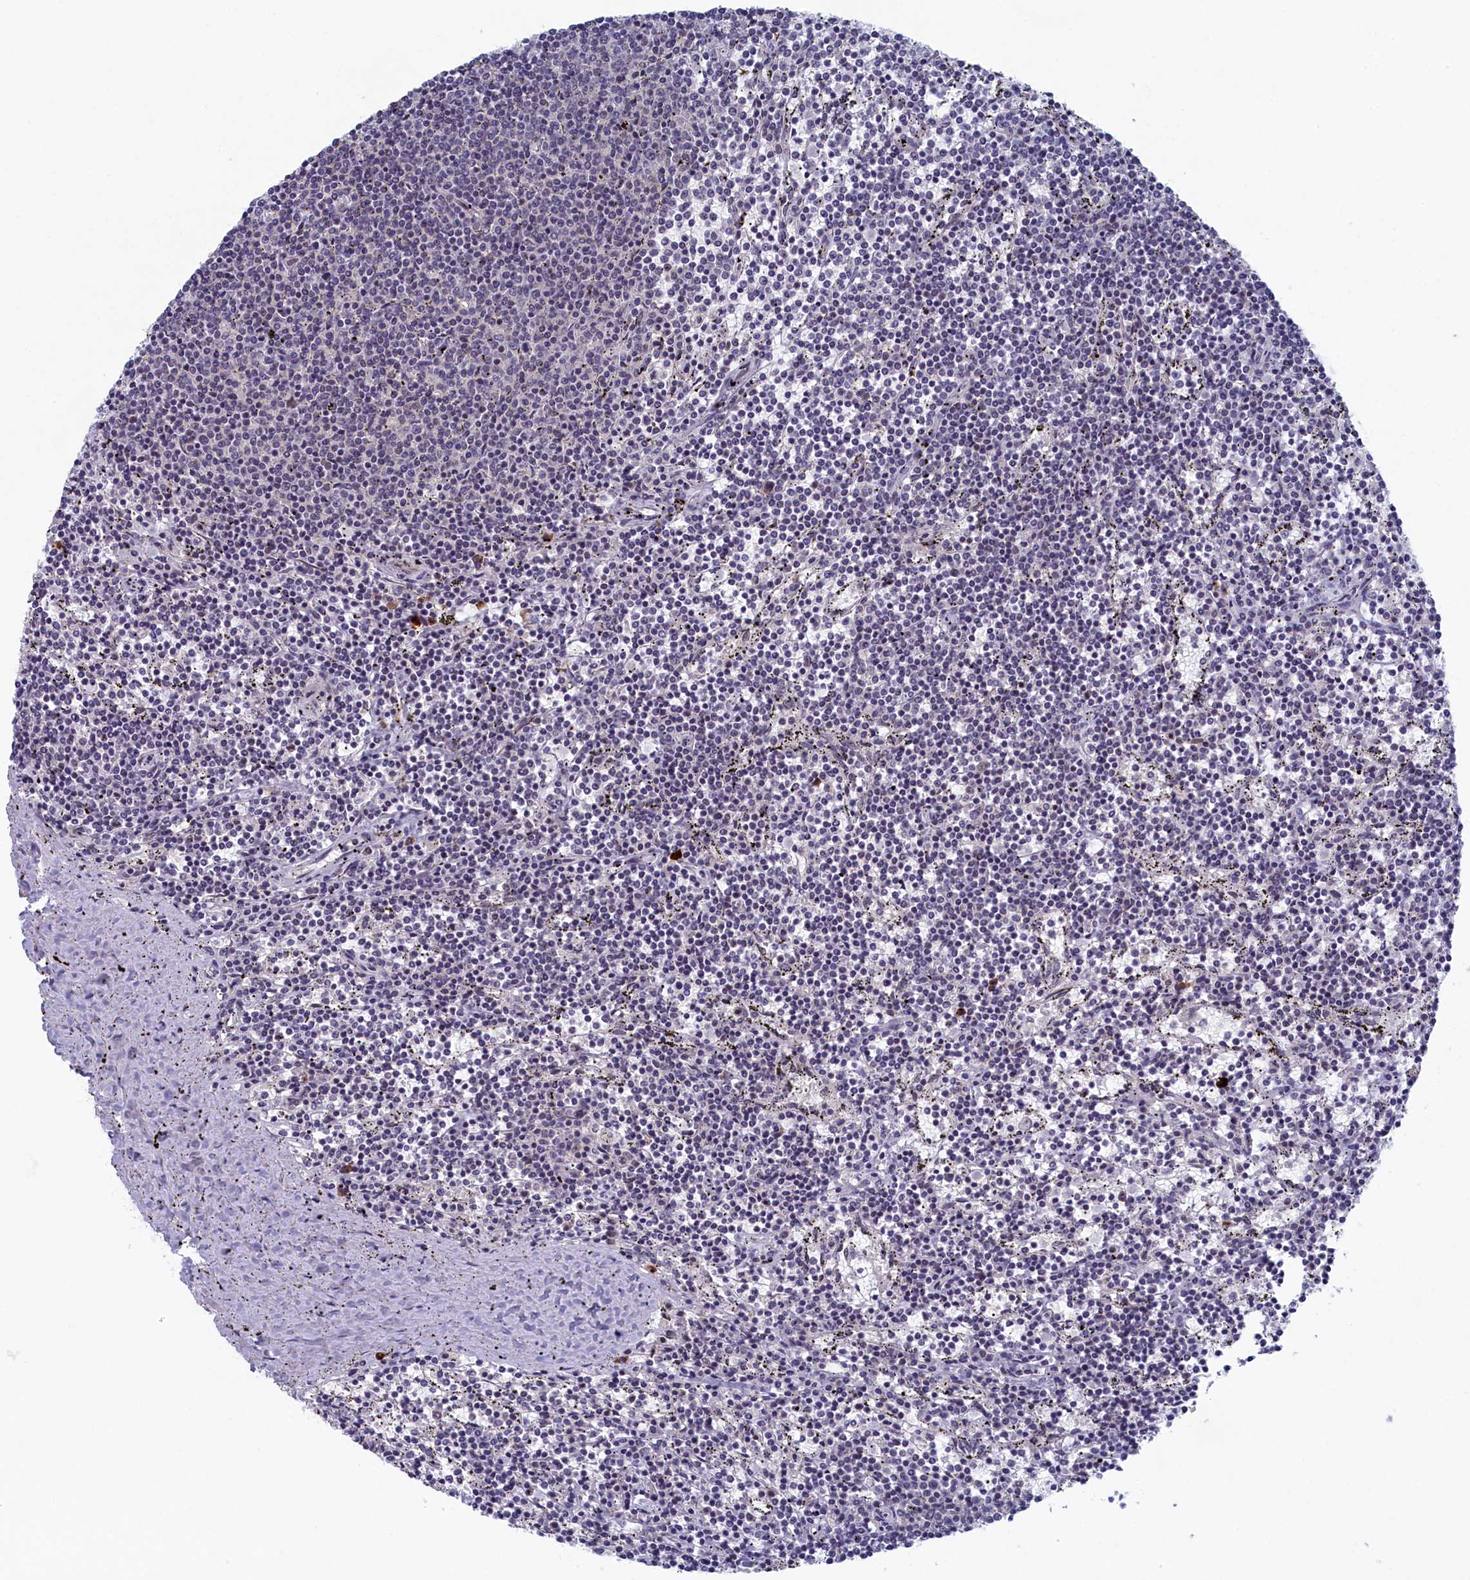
{"staining": {"intensity": "negative", "quantity": "none", "location": "none"}, "tissue": "lymphoma", "cell_type": "Tumor cells", "image_type": "cancer", "snomed": [{"axis": "morphology", "description": "Malignant lymphoma, non-Hodgkin's type, Low grade"}, {"axis": "topography", "description": "Spleen"}], "caption": "High power microscopy micrograph of an immunohistochemistry (IHC) photomicrograph of lymphoma, revealing no significant expression in tumor cells. (DAB immunohistochemistry with hematoxylin counter stain).", "gene": "DNAJC17", "patient": {"sex": "female", "age": 50}}